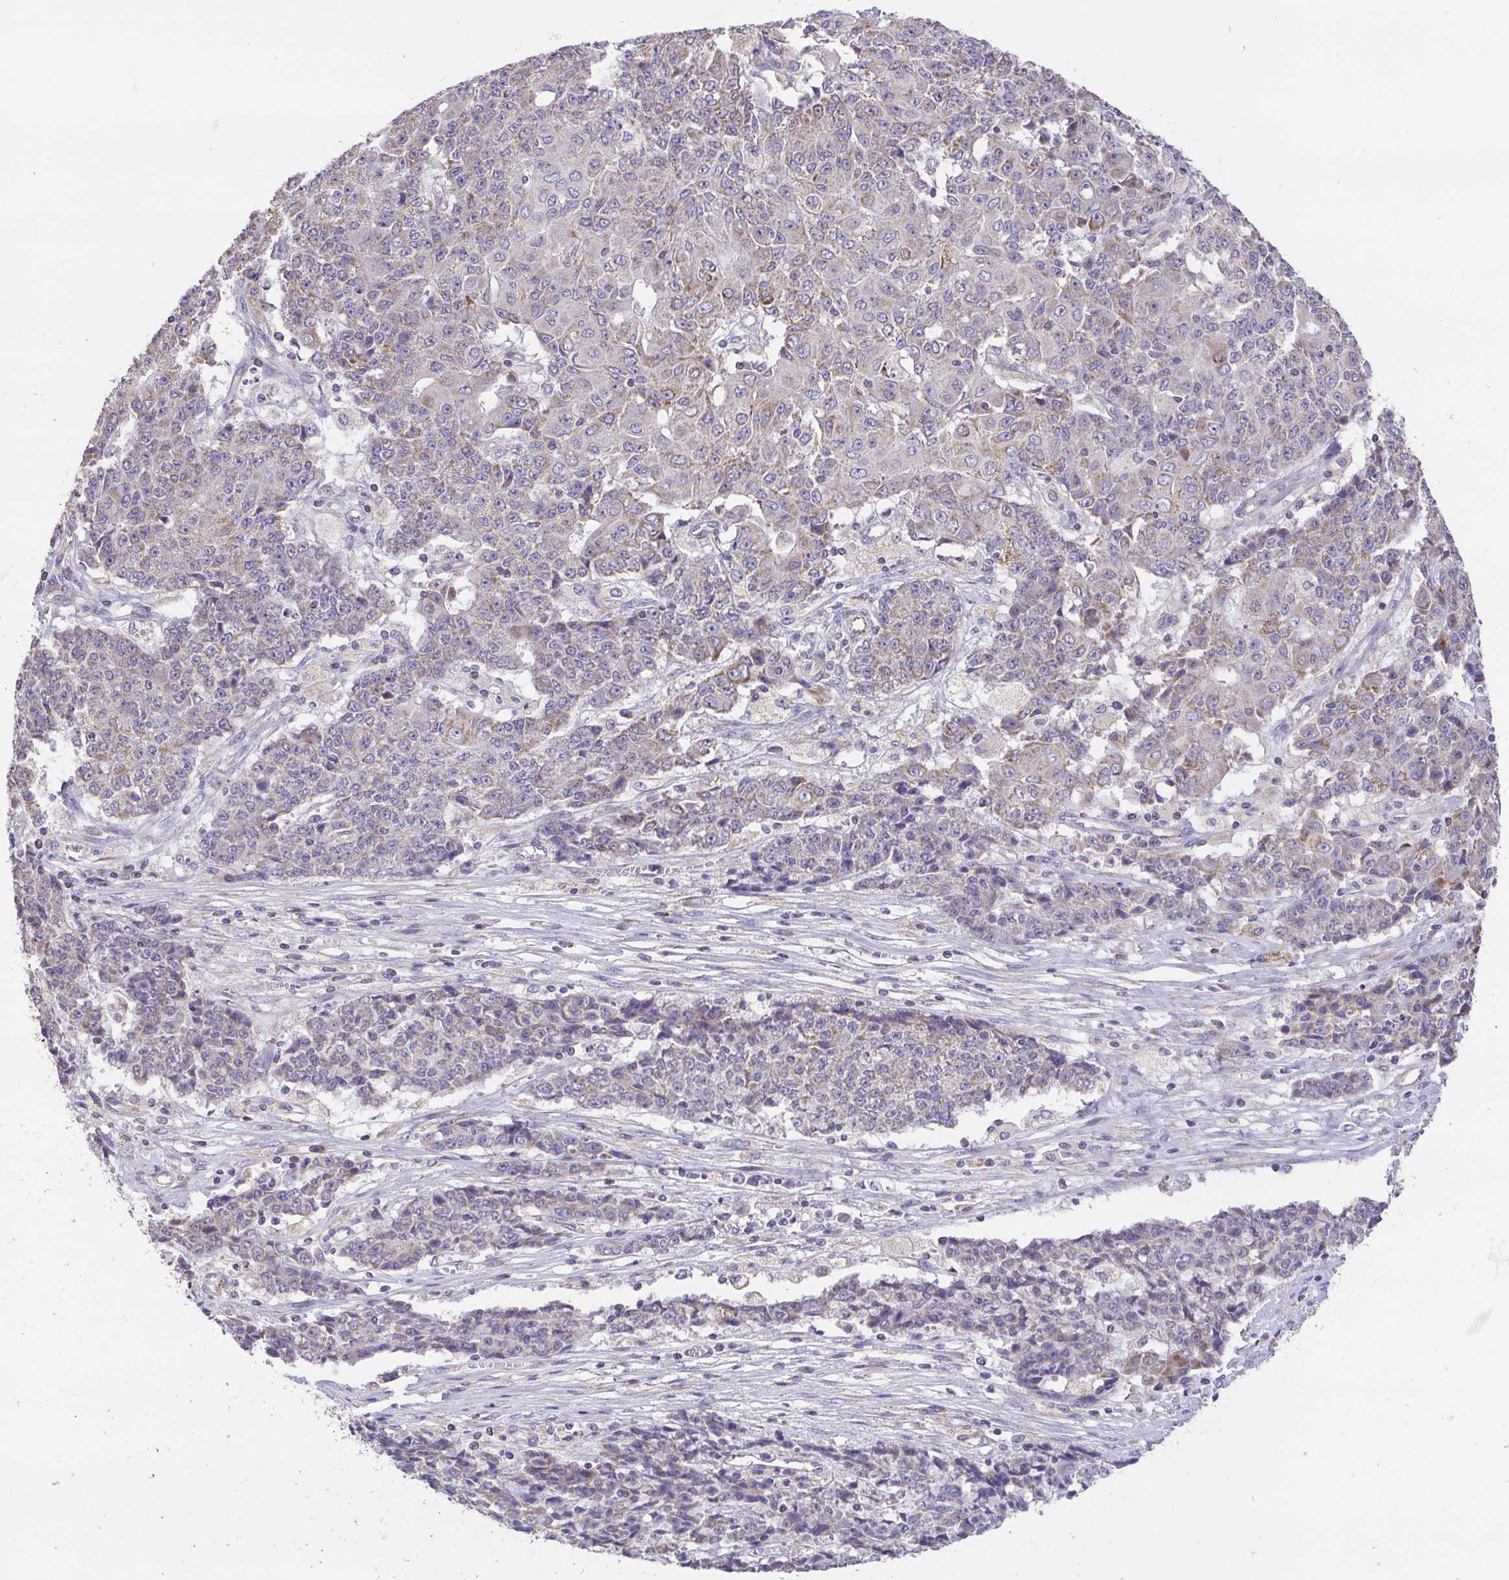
{"staining": {"intensity": "weak", "quantity": "<25%", "location": "cytoplasmic/membranous"}, "tissue": "ovarian cancer", "cell_type": "Tumor cells", "image_type": "cancer", "snomed": [{"axis": "morphology", "description": "Carcinoma, endometroid"}, {"axis": "topography", "description": "Ovary"}], "caption": "Endometroid carcinoma (ovarian) stained for a protein using immunohistochemistry (IHC) displays no staining tumor cells.", "gene": "GINM1", "patient": {"sex": "female", "age": 42}}